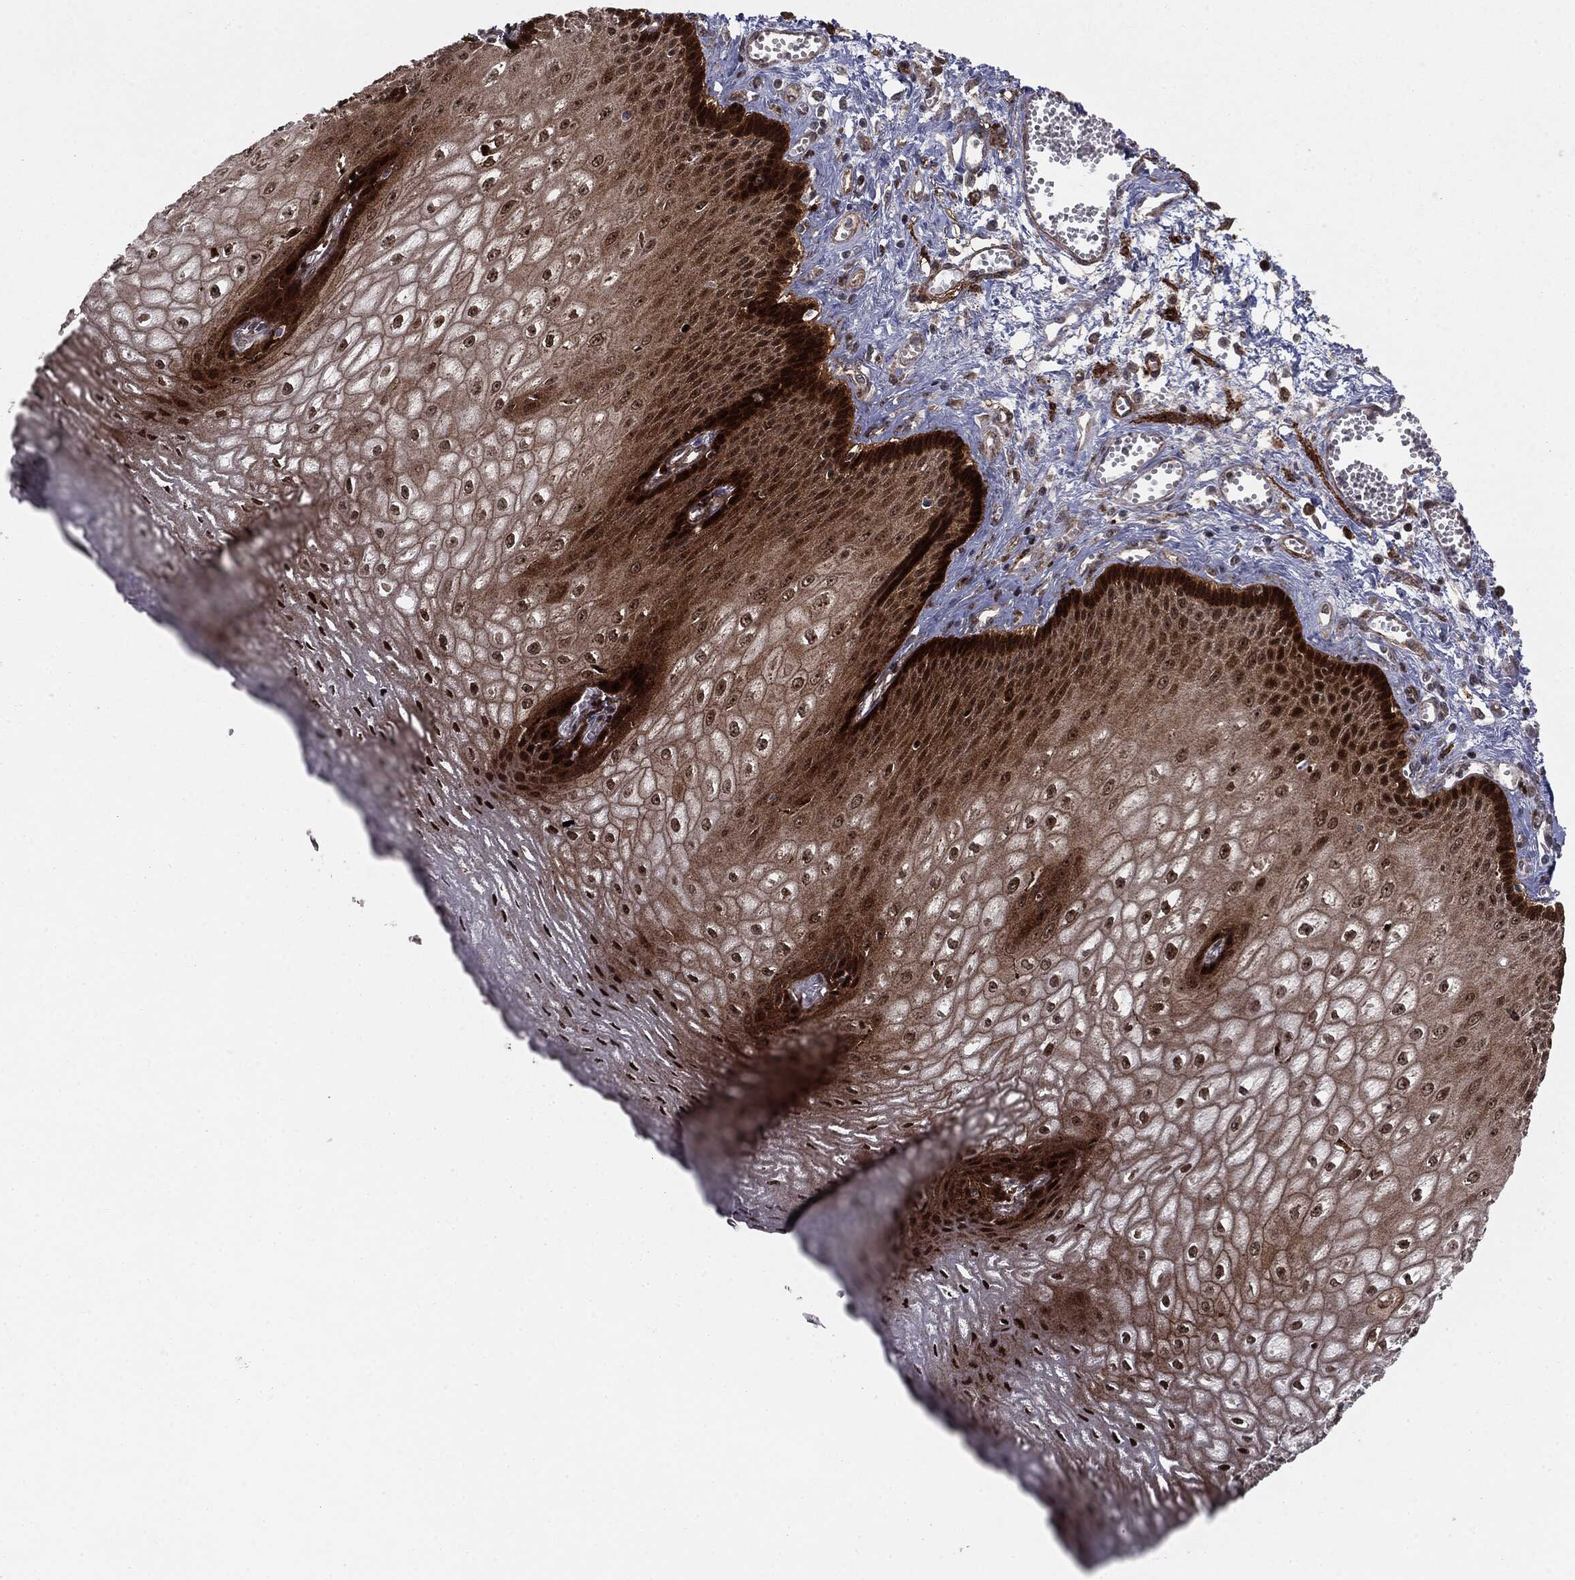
{"staining": {"intensity": "strong", "quantity": ">75%", "location": "cytoplasmic/membranous,nuclear"}, "tissue": "esophagus", "cell_type": "Squamous epithelial cells", "image_type": "normal", "snomed": [{"axis": "morphology", "description": "Normal tissue, NOS"}, {"axis": "topography", "description": "Esophagus"}], "caption": "This is a micrograph of immunohistochemistry (IHC) staining of normal esophagus, which shows strong staining in the cytoplasmic/membranous,nuclear of squamous epithelial cells.", "gene": "PTEN", "patient": {"sex": "male", "age": 58}}